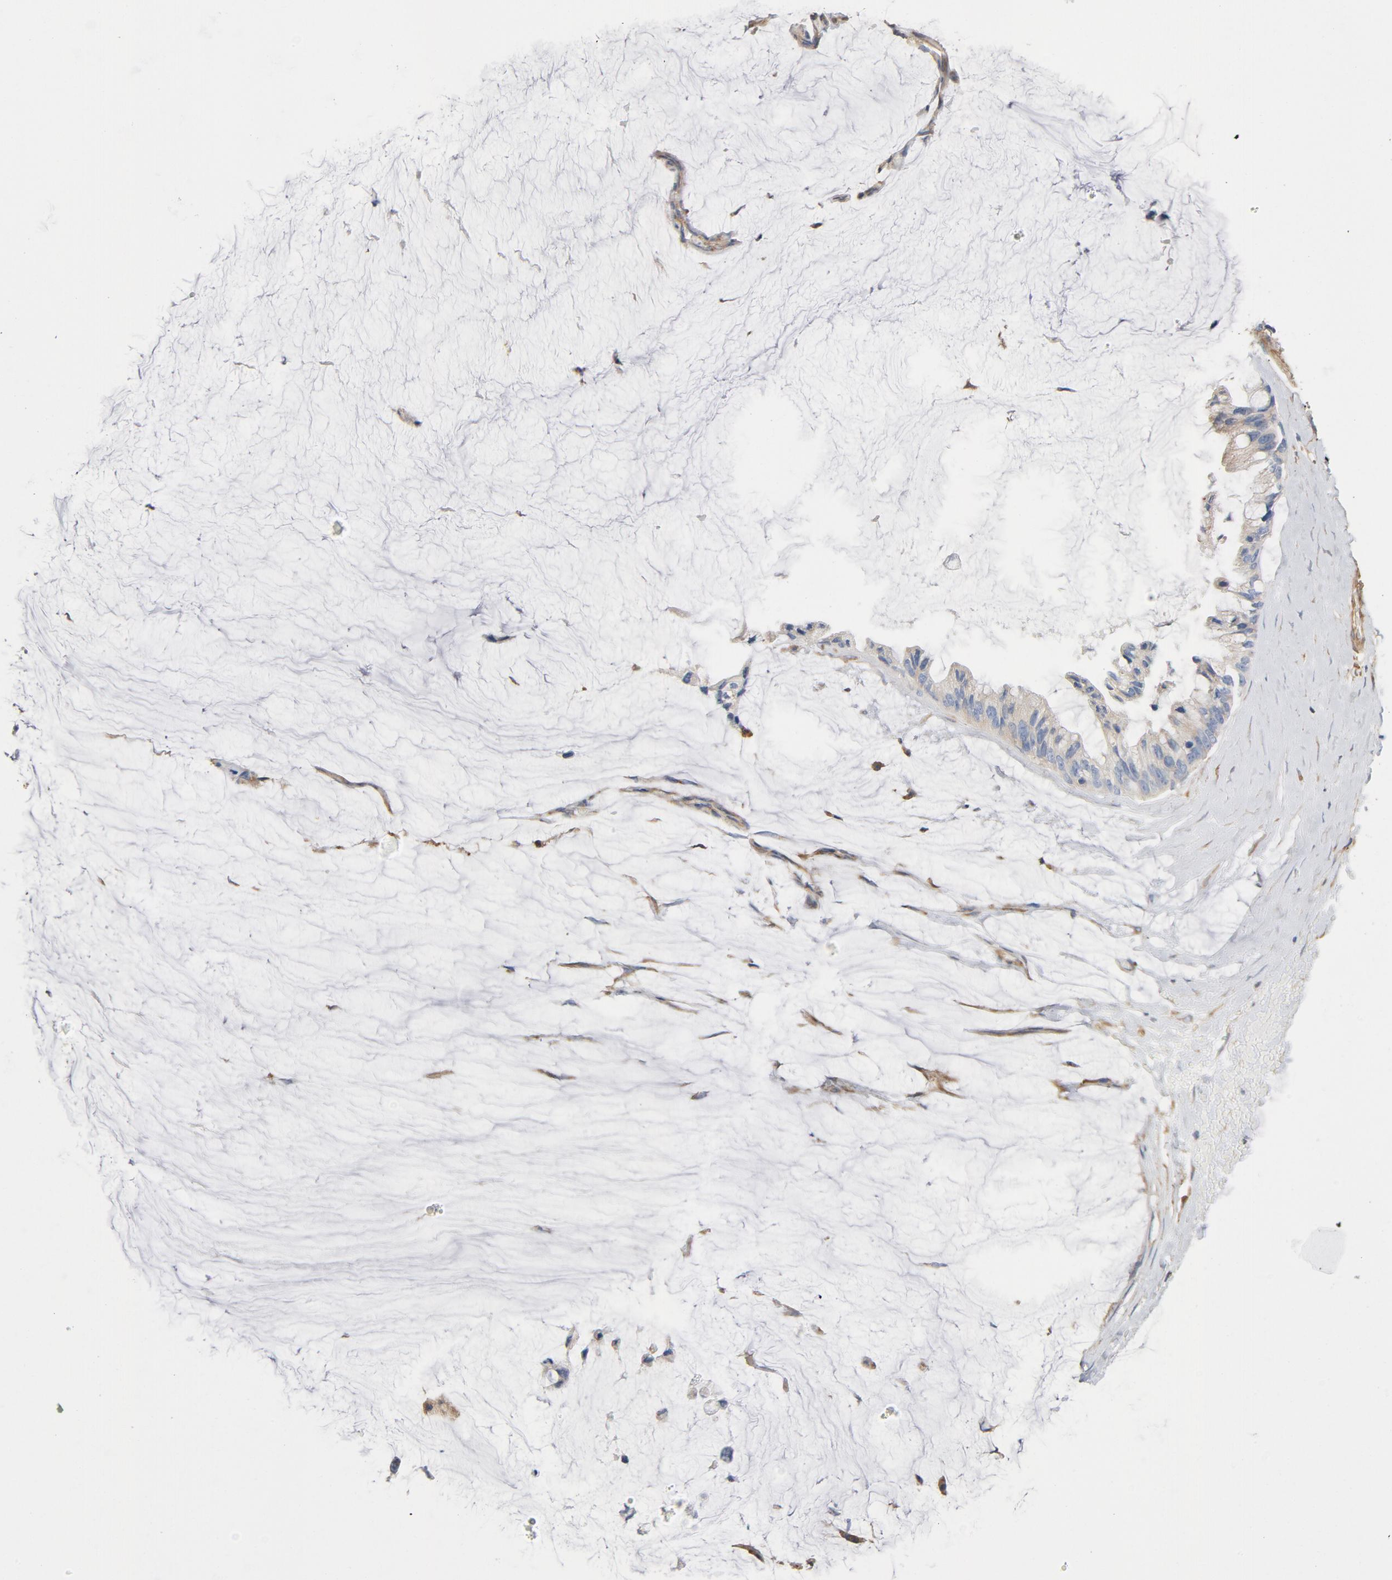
{"staining": {"intensity": "negative", "quantity": "none", "location": "none"}, "tissue": "ovarian cancer", "cell_type": "Tumor cells", "image_type": "cancer", "snomed": [{"axis": "morphology", "description": "Cystadenocarcinoma, mucinous, NOS"}, {"axis": "topography", "description": "Ovary"}], "caption": "The immunohistochemistry micrograph has no significant staining in tumor cells of ovarian cancer (mucinous cystadenocarcinoma) tissue.", "gene": "ILK", "patient": {"sex": "female", "age": 39}}